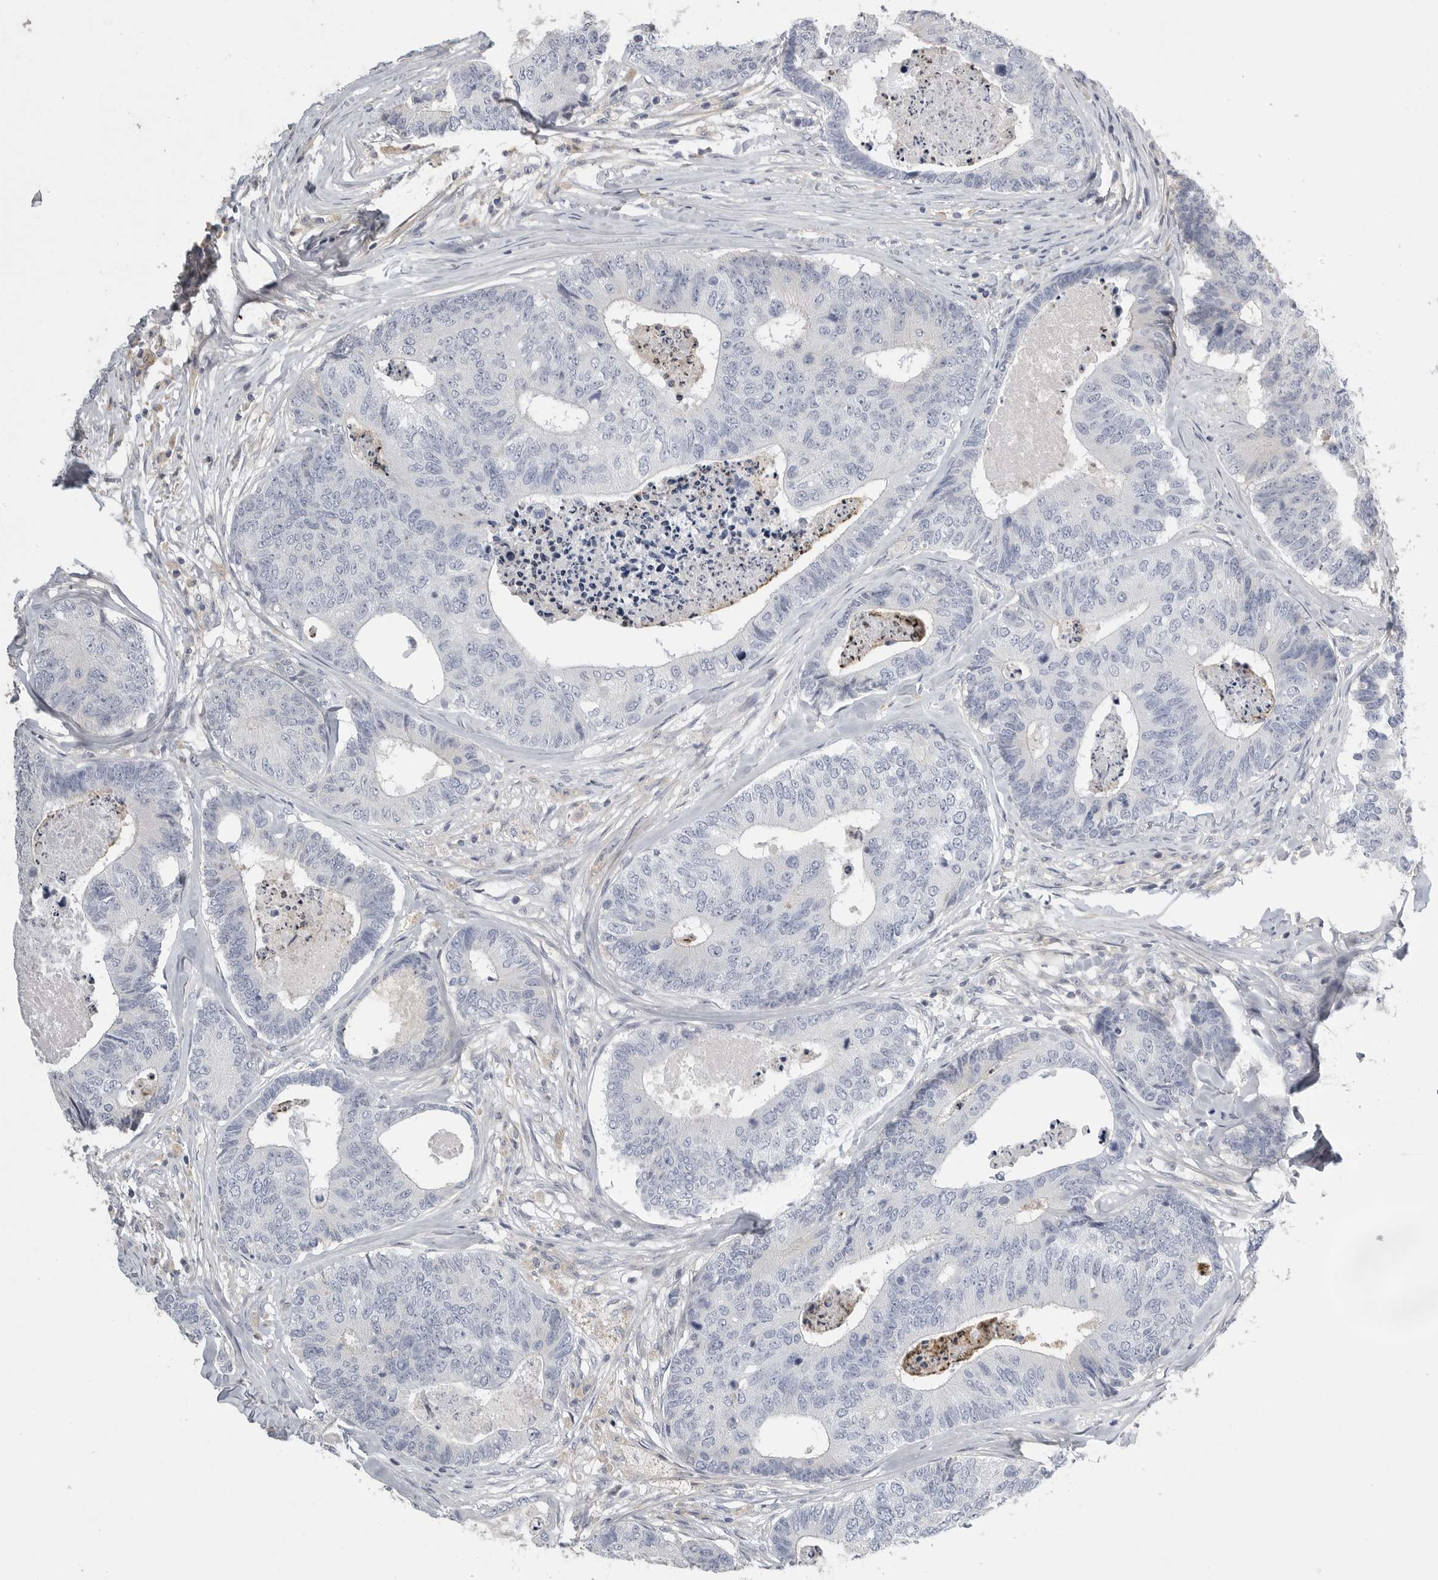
{"staining": {"intensity": "negative", "quantity": "none", "location": "none"}, "tissue": "colorectal cancer", "cell_type": "Tumor cells", "image_type": "cancer", "snomed": [{"axis": "morphology", "description": "Adenocarcinoma, NOS"}, {"axis": "topography", "description": "Colon"}], "caption": "A high-resolution histopathology image shows immunohistochemistry staining of adenocarcinoma (colorectal), which reveals no significant staining in tumor cells. (DAB (3,3'-diaminobenzidine) immunohistochemistry visualized using brightfield microscopy, high magnification).", "gene": "SDC3", "patient": {"sex": "female", "age": 67}}